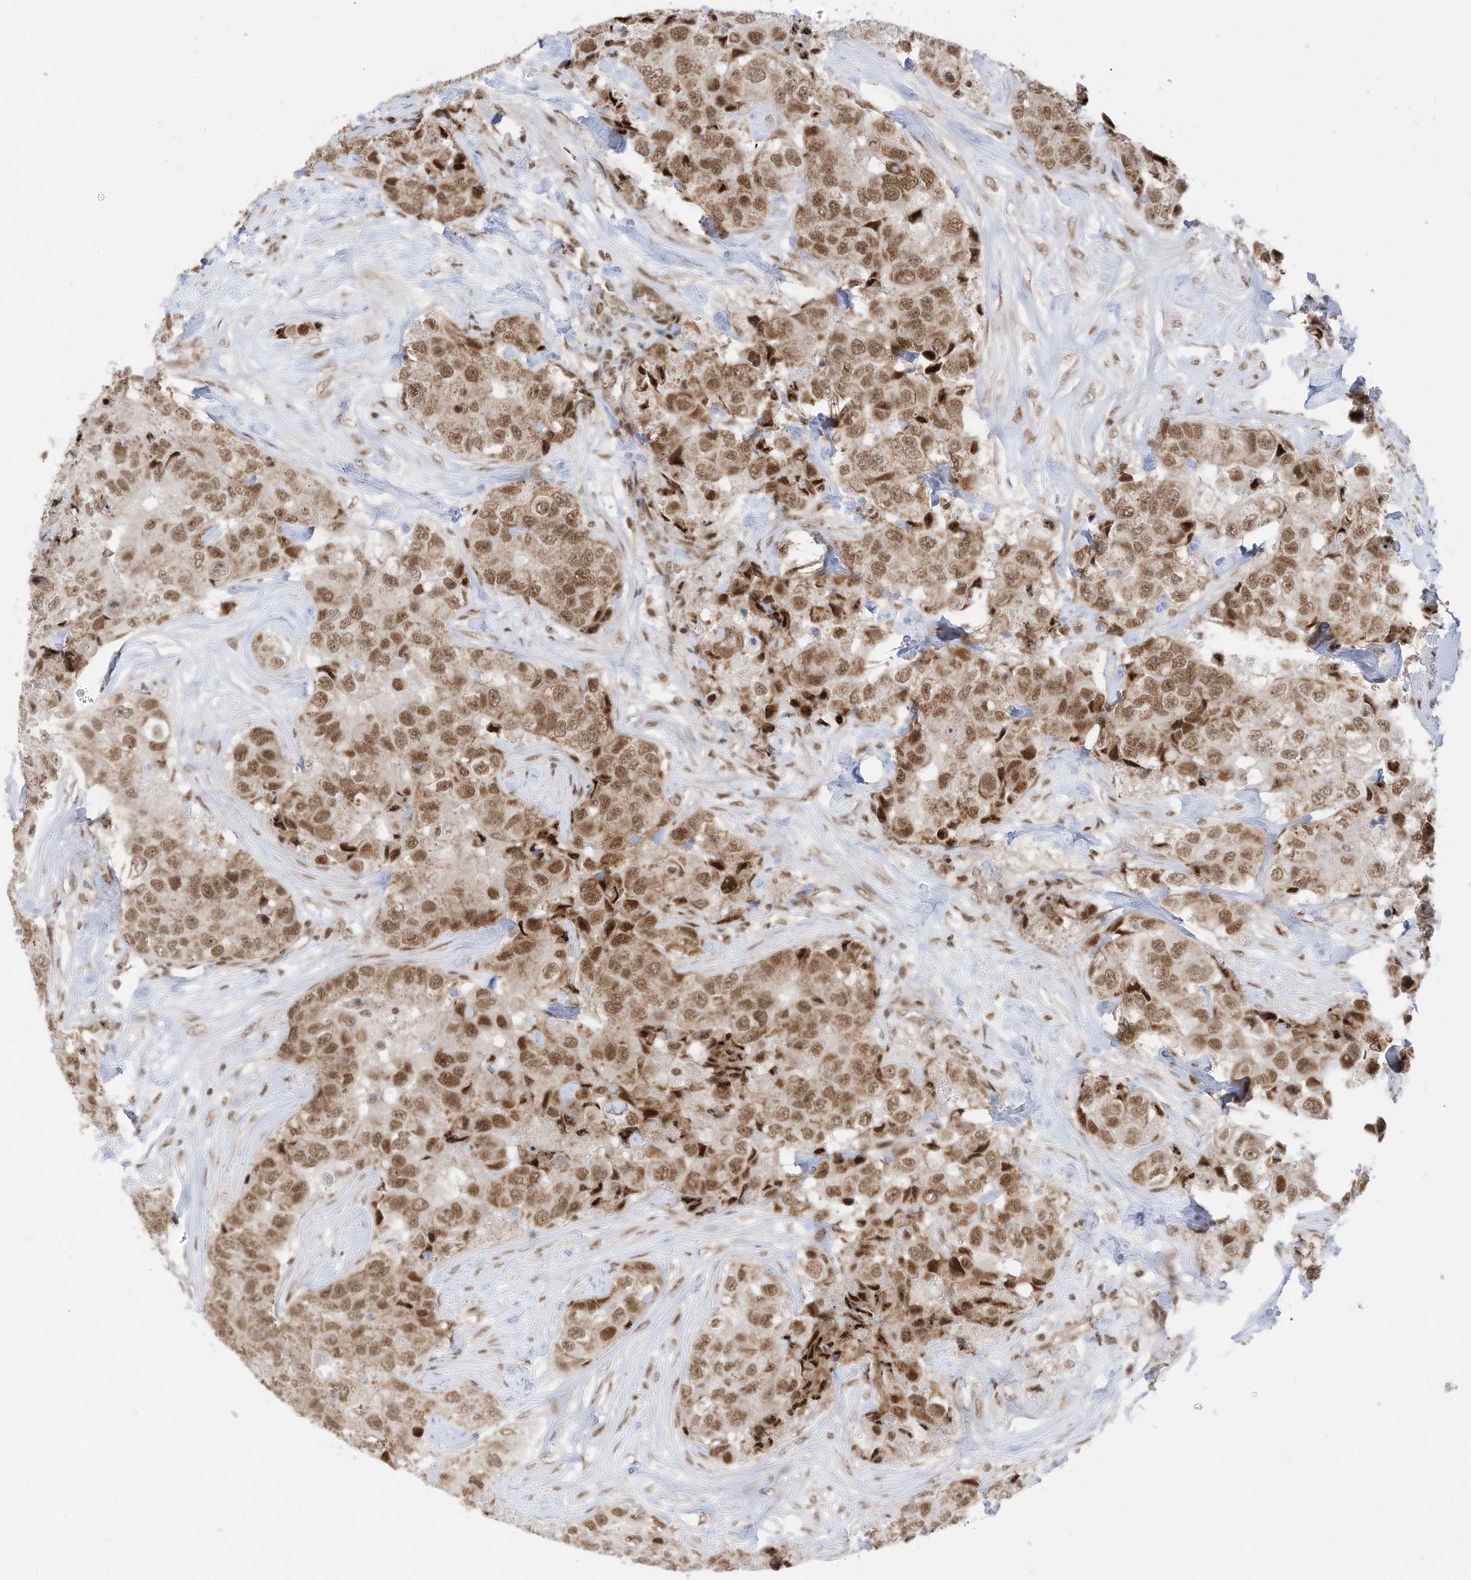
{"staining": {"intensity": "moderate", "quantity": ">75%", "location": "nuclear"}, "tissue": "breast cancer", "cell_type": "Tumor cells", "image_type": "cancer", "snomed": [{"axis": "morphology", "description": "Duct carcinoma"}, {"axis": "topography", "description": "Breast"}], "caption": "The immunohistochemical stain highlights moderate nuclear positivity in tumor cells of intraductal carcinoma (breast) tissue. (DAB (3,3'-diaminobenzidine) IHC, brown staining for protein, blue staining for nuclei).", "gene": "AURKAIP1", "patient": {"sex": "female", "age": 62}}